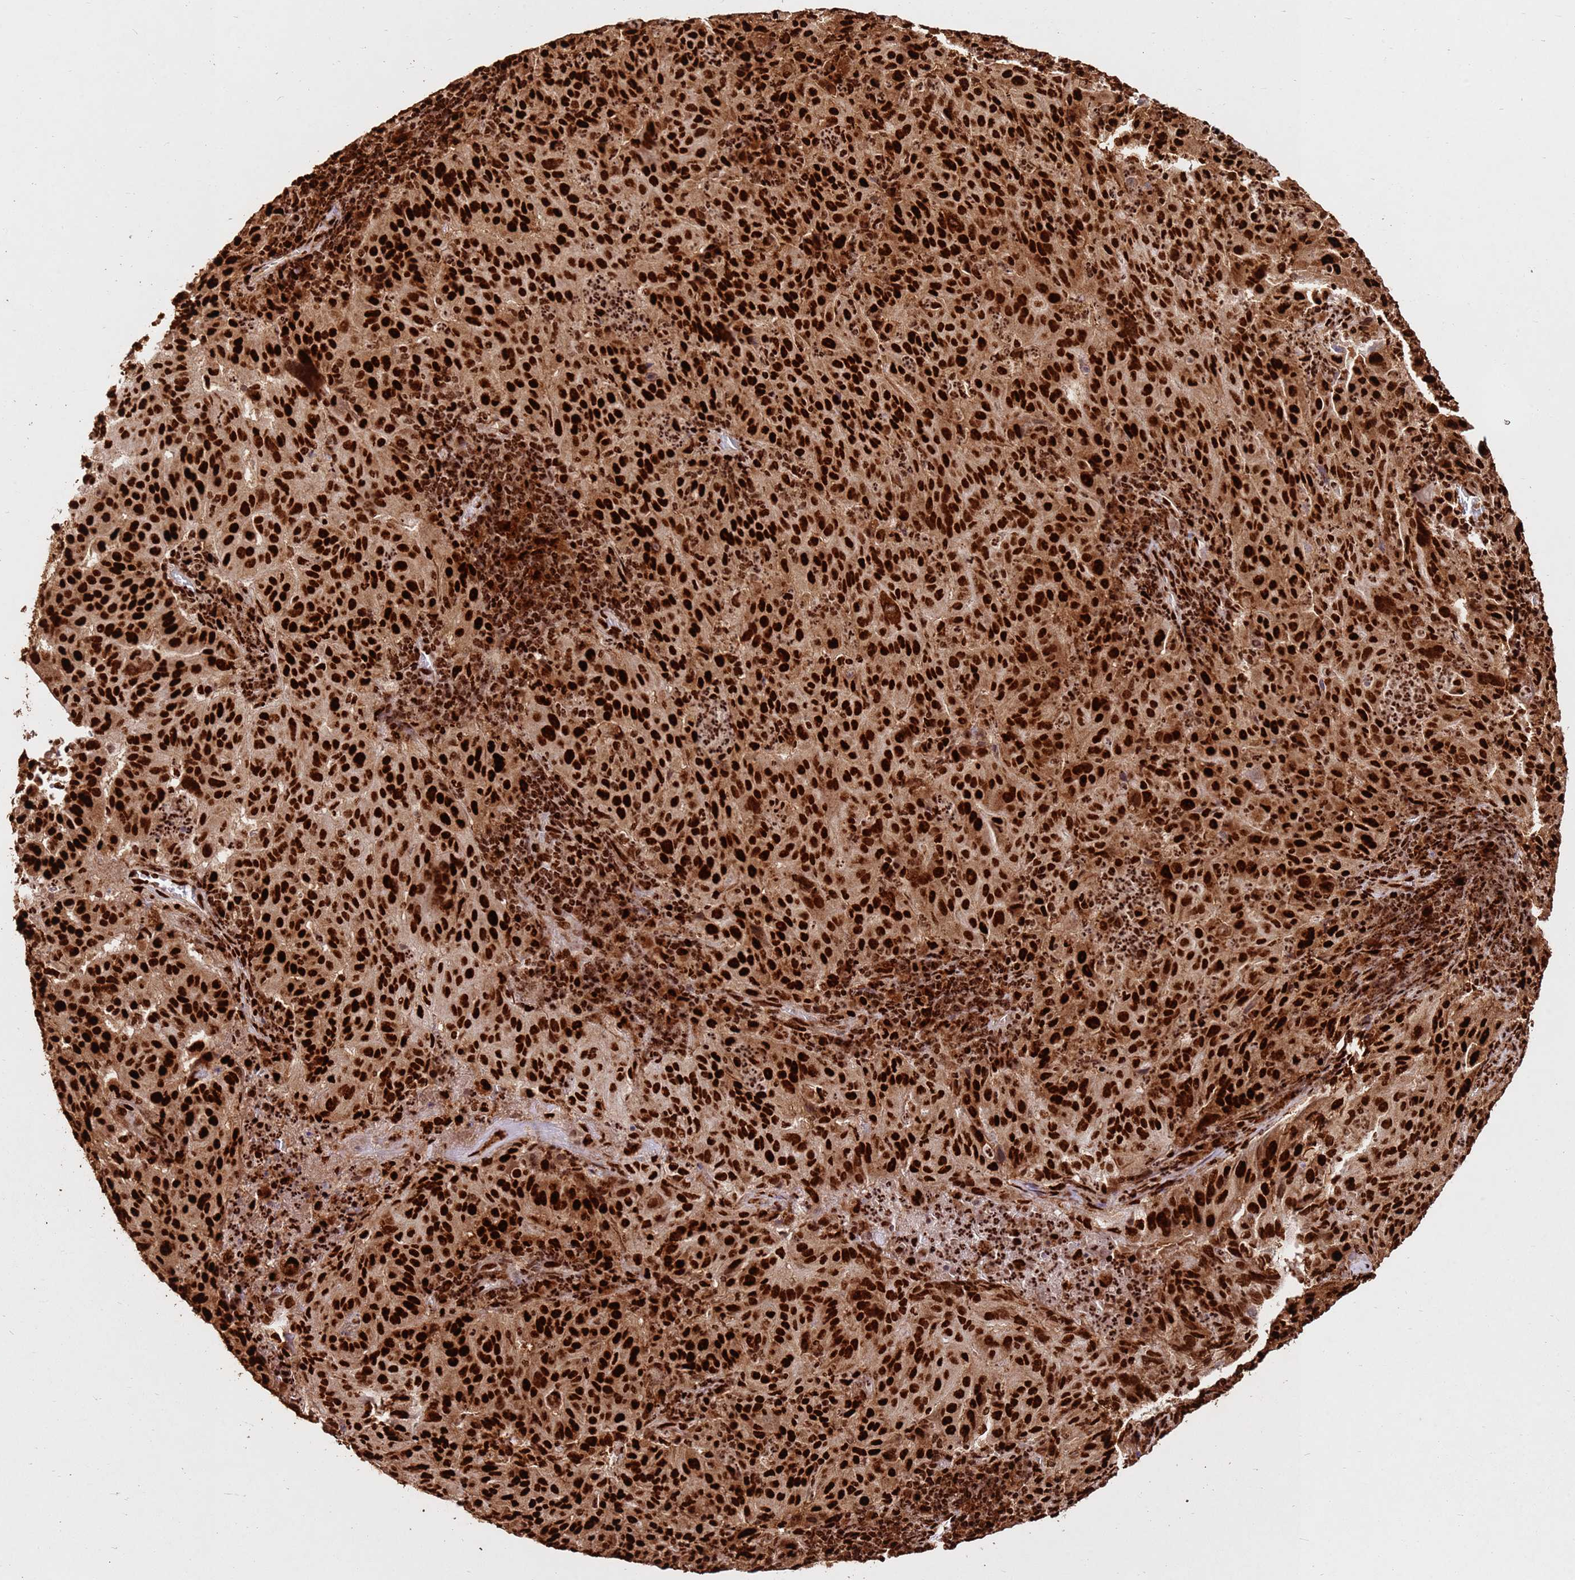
{"staining": {"intensity": "strong", "quantity": ">75%", "location": "nuclear"}, "tissue": "pancreatic cancer", "cell_type": "Tumor cells", "image_type": "cancer", "snomed": [{"axis": "morphology", "description": "Adenocarcinoma, NOS"}, {"axis": "topography", "description": "Pancreas"}], "caption": "Pancreatic adenocarcinoma stained for a protein exhibits strong nuclear positivity in tumor cells. Nuclei are stained in blue.", "gene": "HNRNPAB", "patient": {"sex": "male", "age": 63}}